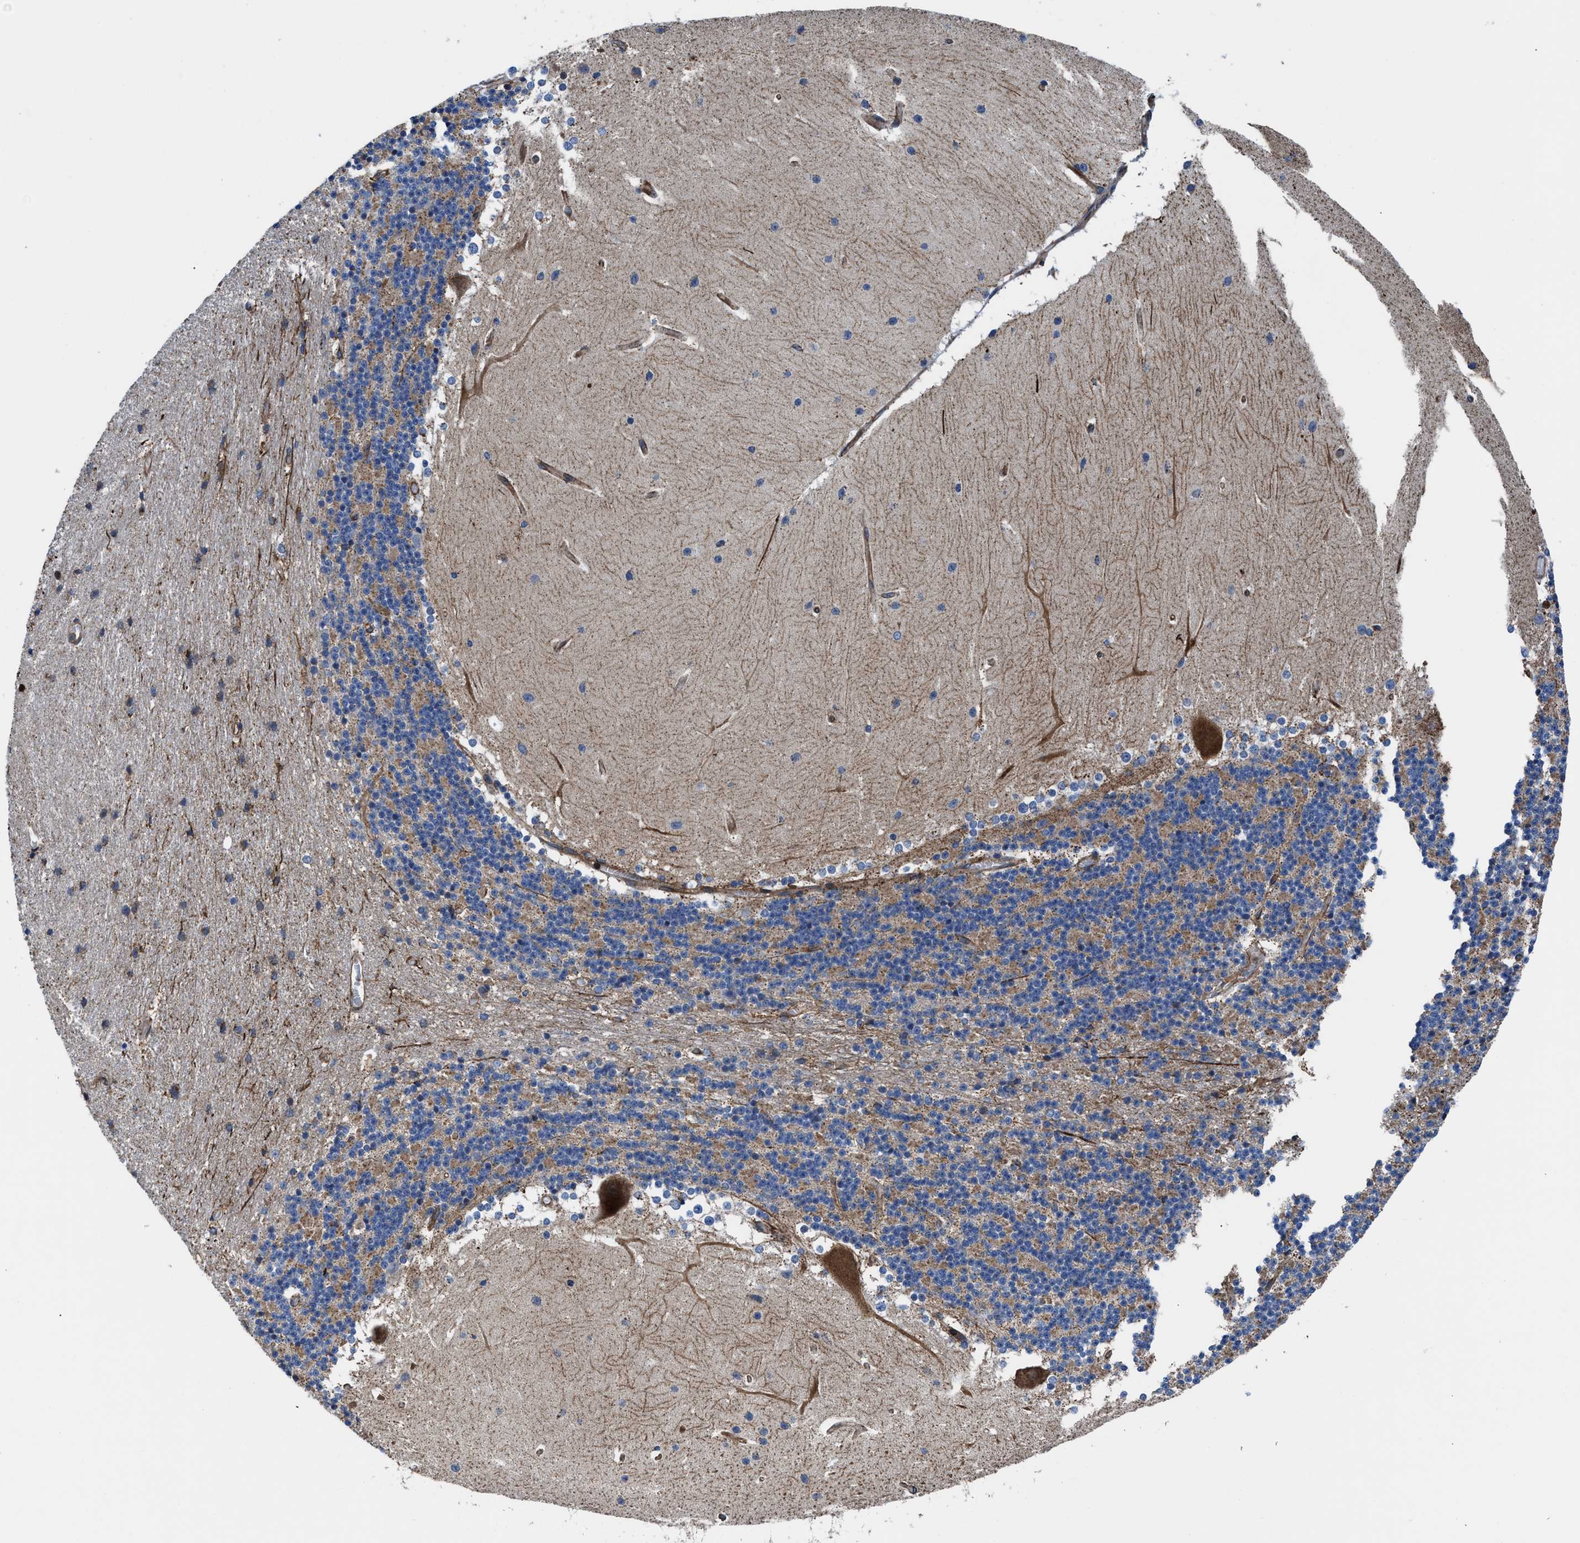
{"staining": {"intensity": "moderate", "quantity": "<25%", "location": "cytoplasmic/membranous"}, "tissue": "cerebellum", "cell_type": "Cells in granular layer", "image_type": "normal", "snomed": [{"axis": "morphology", "description": "Normal tissue, NOS"}, {"axis": "topography", "description": "Cerebellum"}], "caption": "Protein staining by IHC exhibits moderate cytoplasmic/membranous staining in approximately <25% of cells in granular layer in unremarkable cerebellum.", "gene": "PRR15L", "patient": {"sex": "female", "age": 19}}